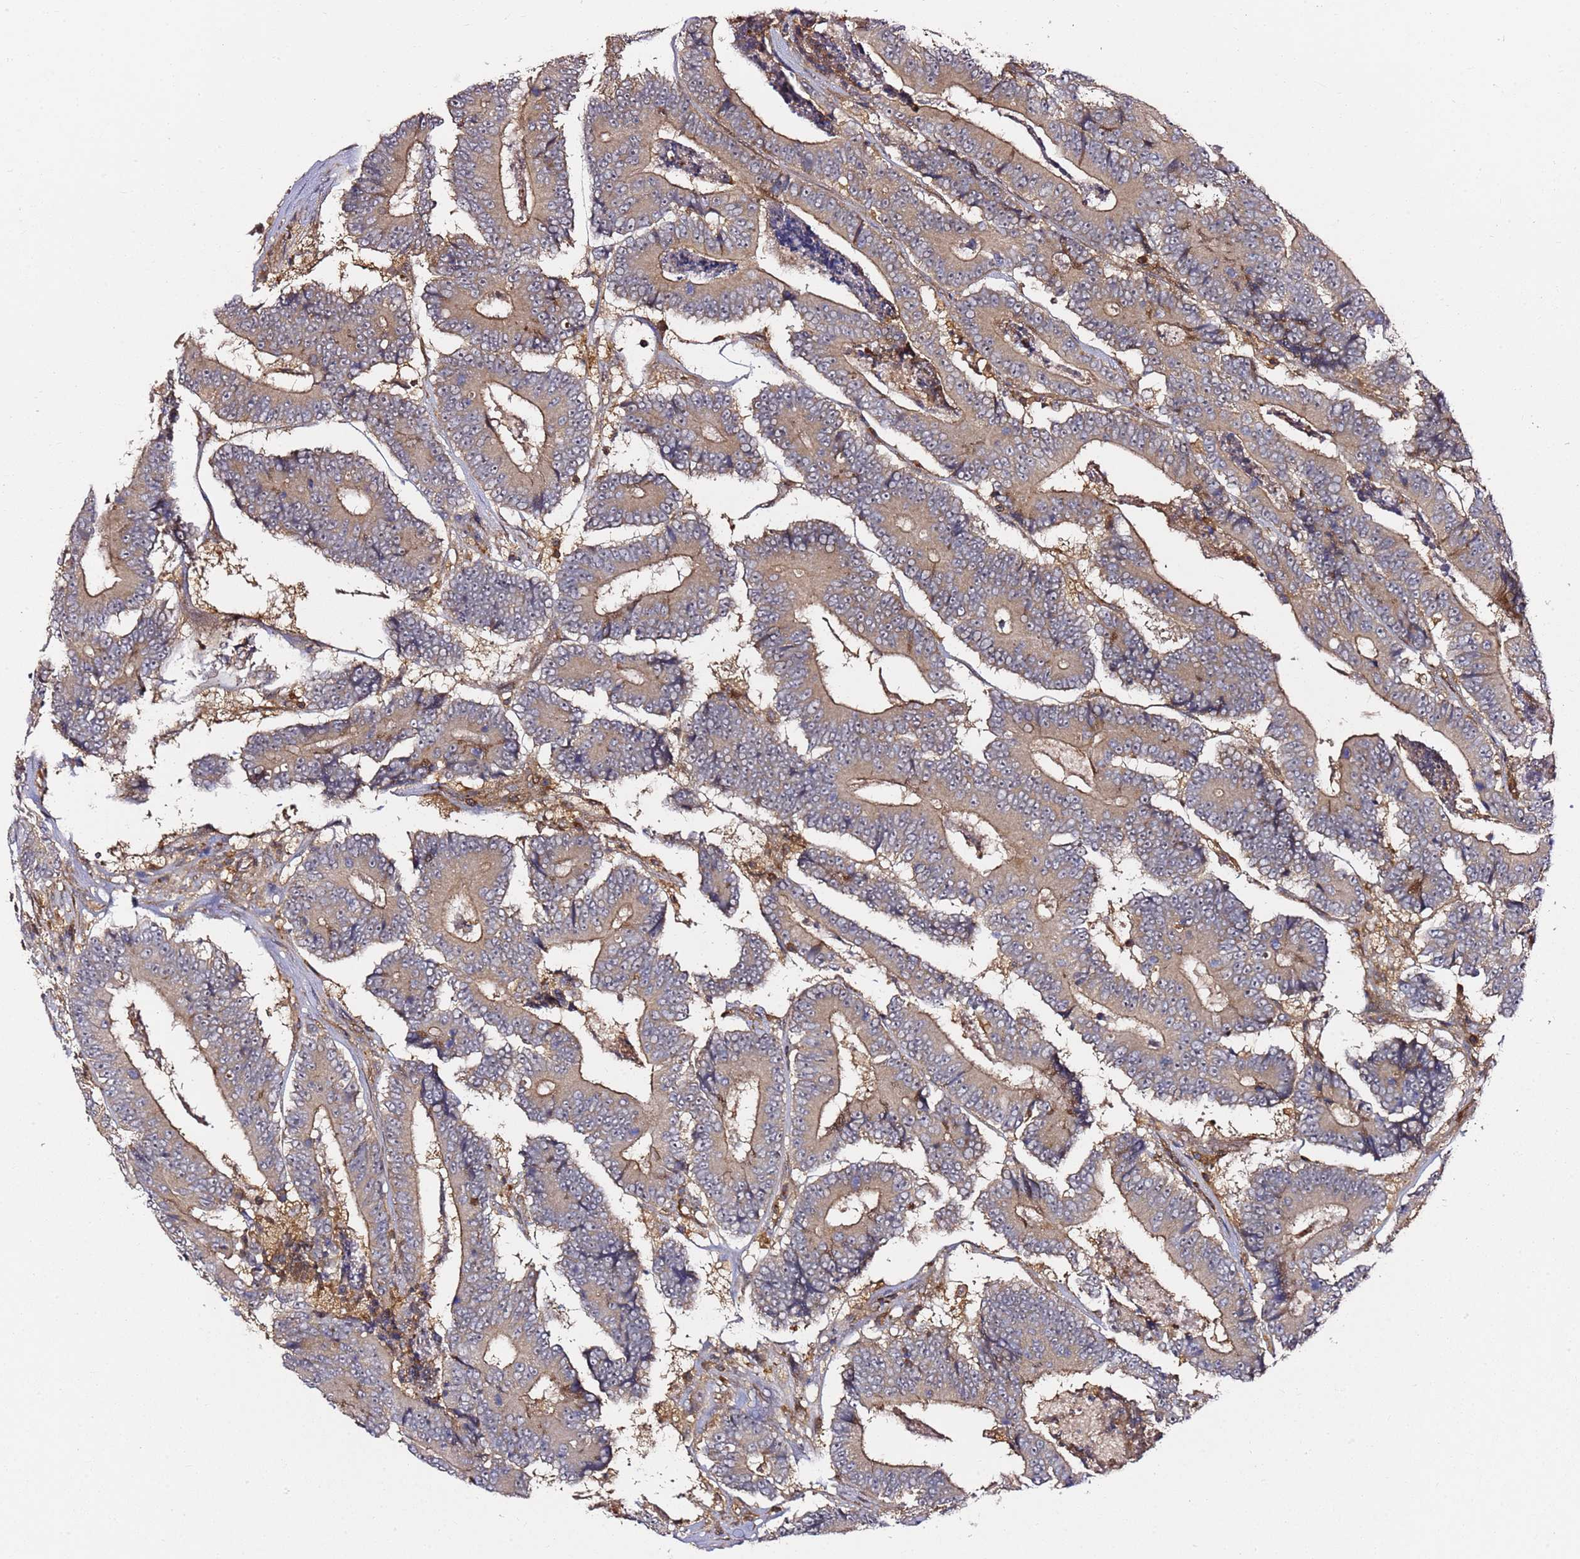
{"staining": {"intensity": "weak", "quantity": ">75%", "location": "cytoplasmic/membranous"}, "tissue": "colorectal cancer", "cell_type": "Tumor cells", "image_type": "cancer", "snomed": [{"axis": "morphology", "description": "Adenocarcinoma, NOS"}, {"axis": "topography", "description": "Colon"}], "caption": "Colorectal cancer (adenocarcinoma) tissue demonstrates weak cytoplasmic/membranous positivity in approximately >75% of tumor cells, visualized by immunohistochemistry. (Stains: DAB (3,3'-diaminobenzidine) in brown, nuclei in blue, Microscopy: brightfield microscopy at high magnification).", "gene": "PRMT7", "patient": {"sex": "male", "age": 83}}